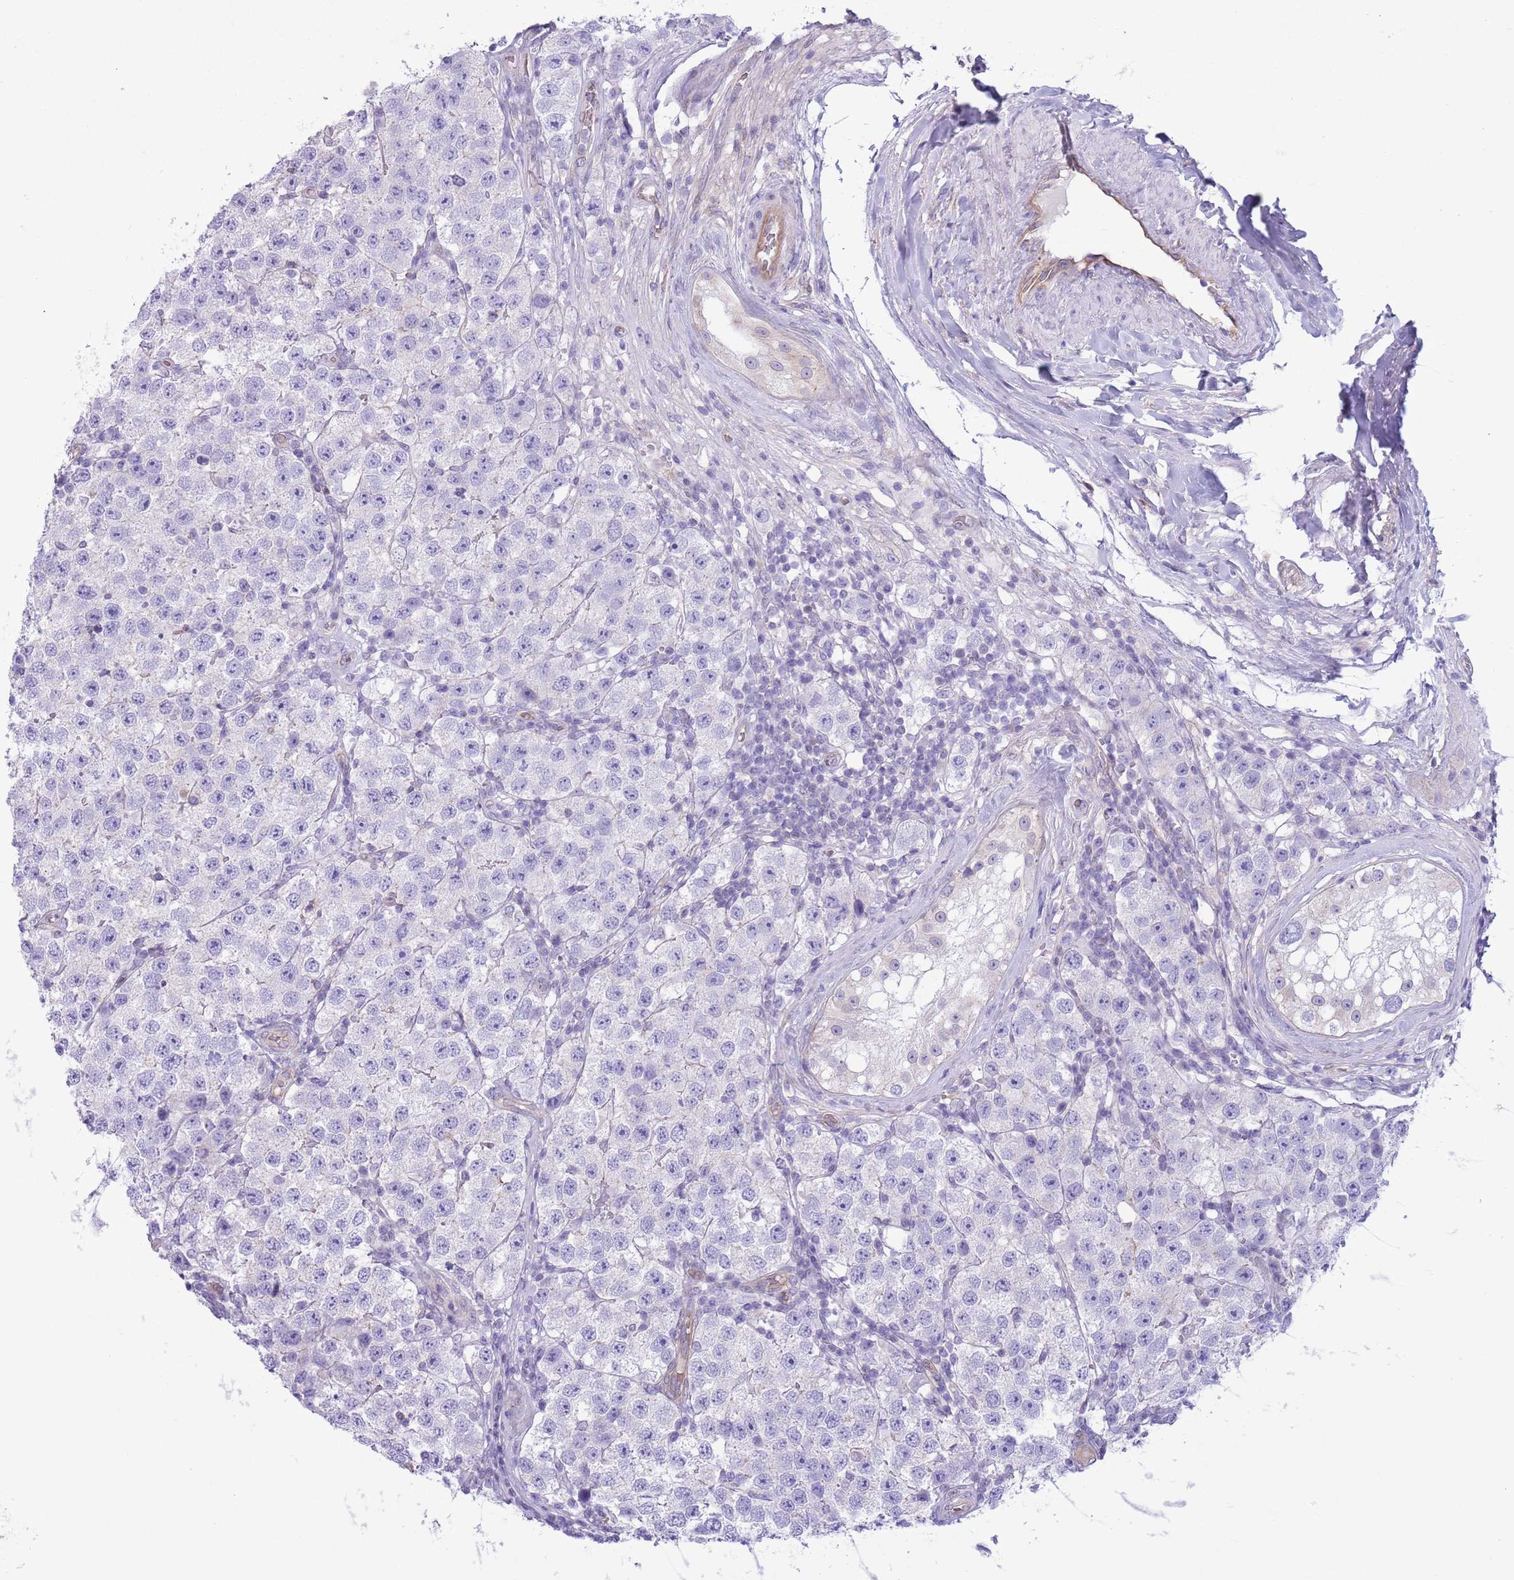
{"staining": {"intensity": "negative", "quantity": "none", "location": "none"}, "tissue": "testis cancer", "cell_type": "Tumor cells", "image_type": "cancer", "snomed": [{"axis": "morphology", "description": "Seminoma, NOS"}, {"axis": "topography", "description": "Testis"}], "caption": "IHC histopathology image of neoplastic tissue: testis cancer stained with DAB (3,3'-diaminobenzidine) exhibits no significant protein positivity in tumor cells. (DAB (3,3'-diaminobenzidine) IHC with hematoxylin counter stain).", "gene": "RBP3", "patient": {"sex": "male", "age": 34}}